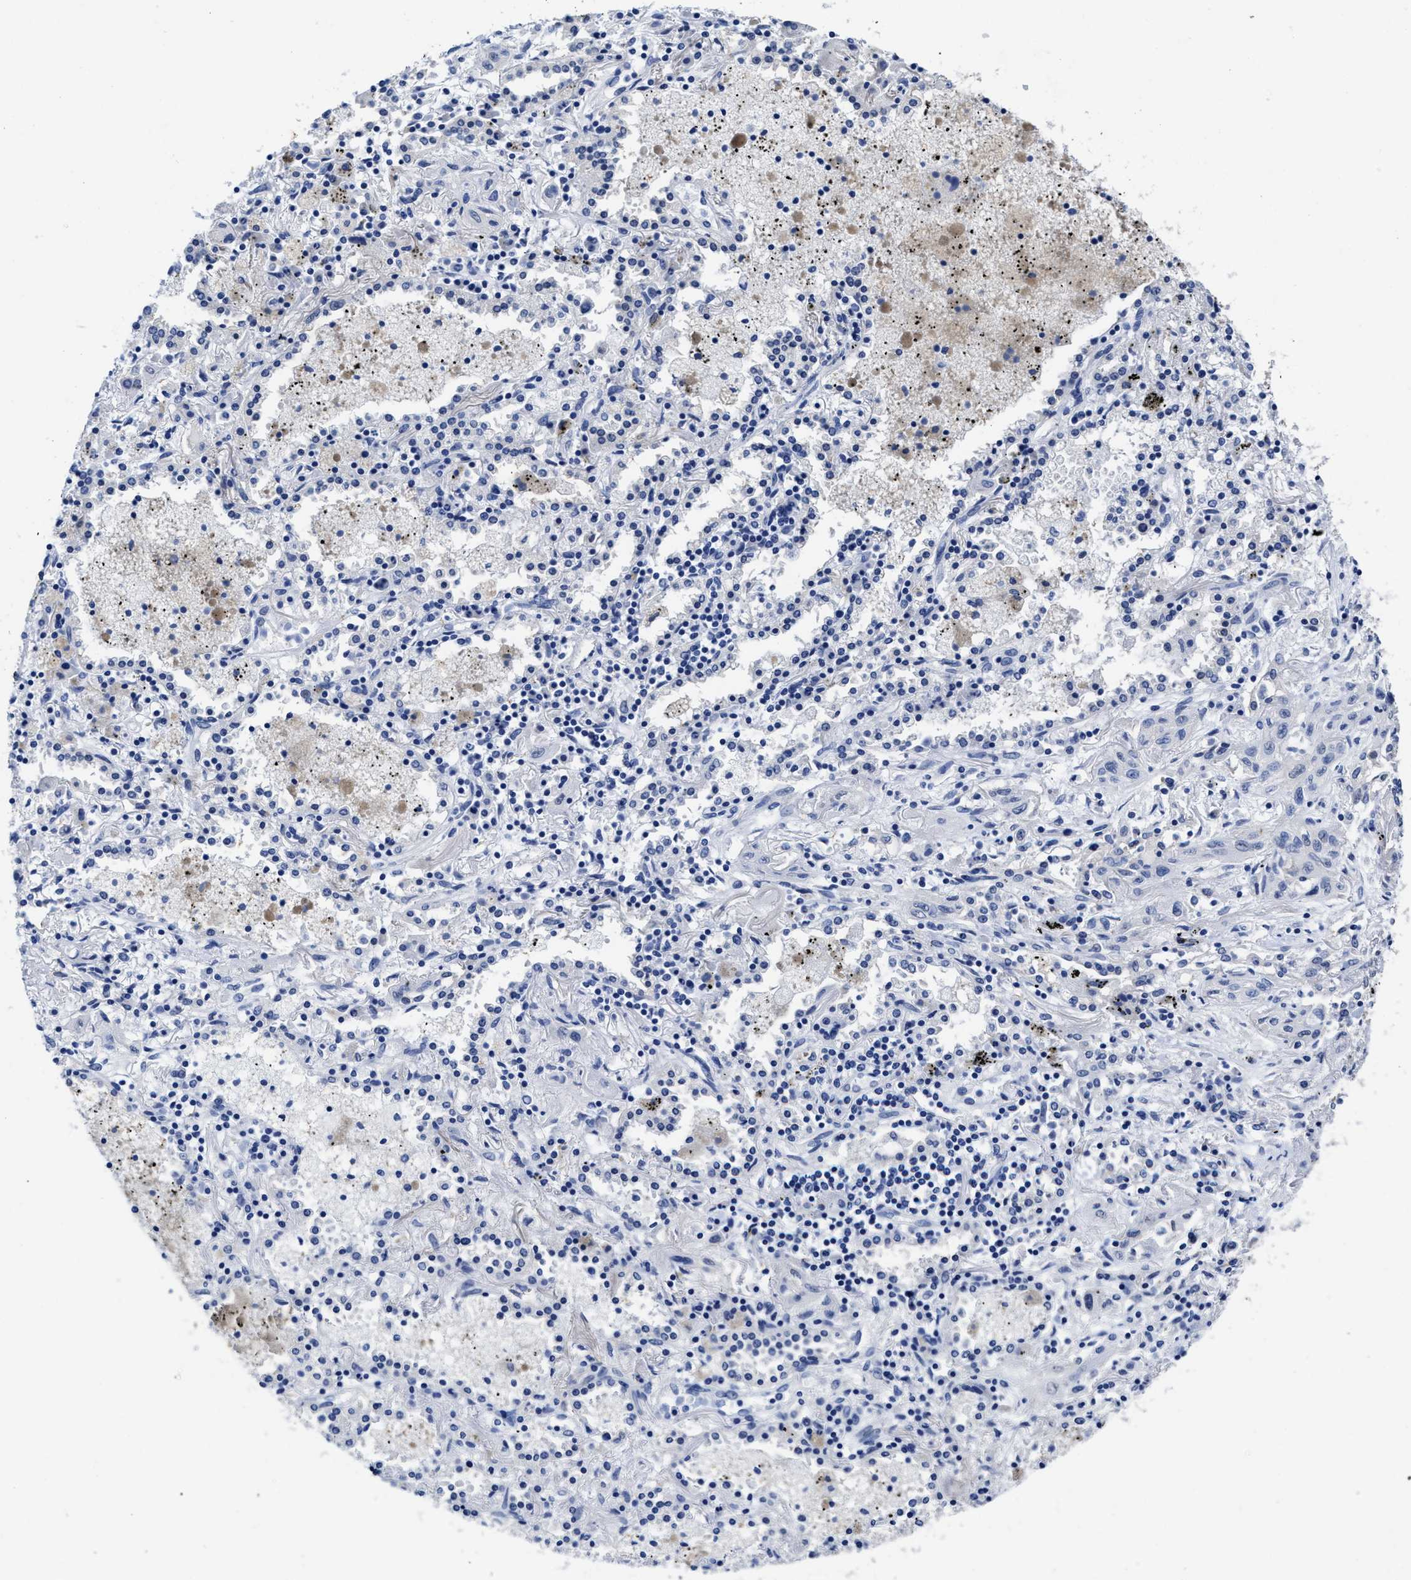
{"staining": {"intensity": "negative", "quantity": "none", "location": "none"}, "tissue": "lung cancer", "cell_type": "Tumor cells", "image_type": "cancer", "snomed": [{"axis": "morphology", "description": "Squamous cell carcinoma, NOS"}, {"axis": "topography", "description": "Lung"}], "caption": "A high-resolution photomicrograph shows immunohistochemistry (IHC) staining of lung cancer, which demonstrates no significant positivity in tumor cells.", "gene": "HOOK1", "patient": {"sex": "female", "age": 47}}